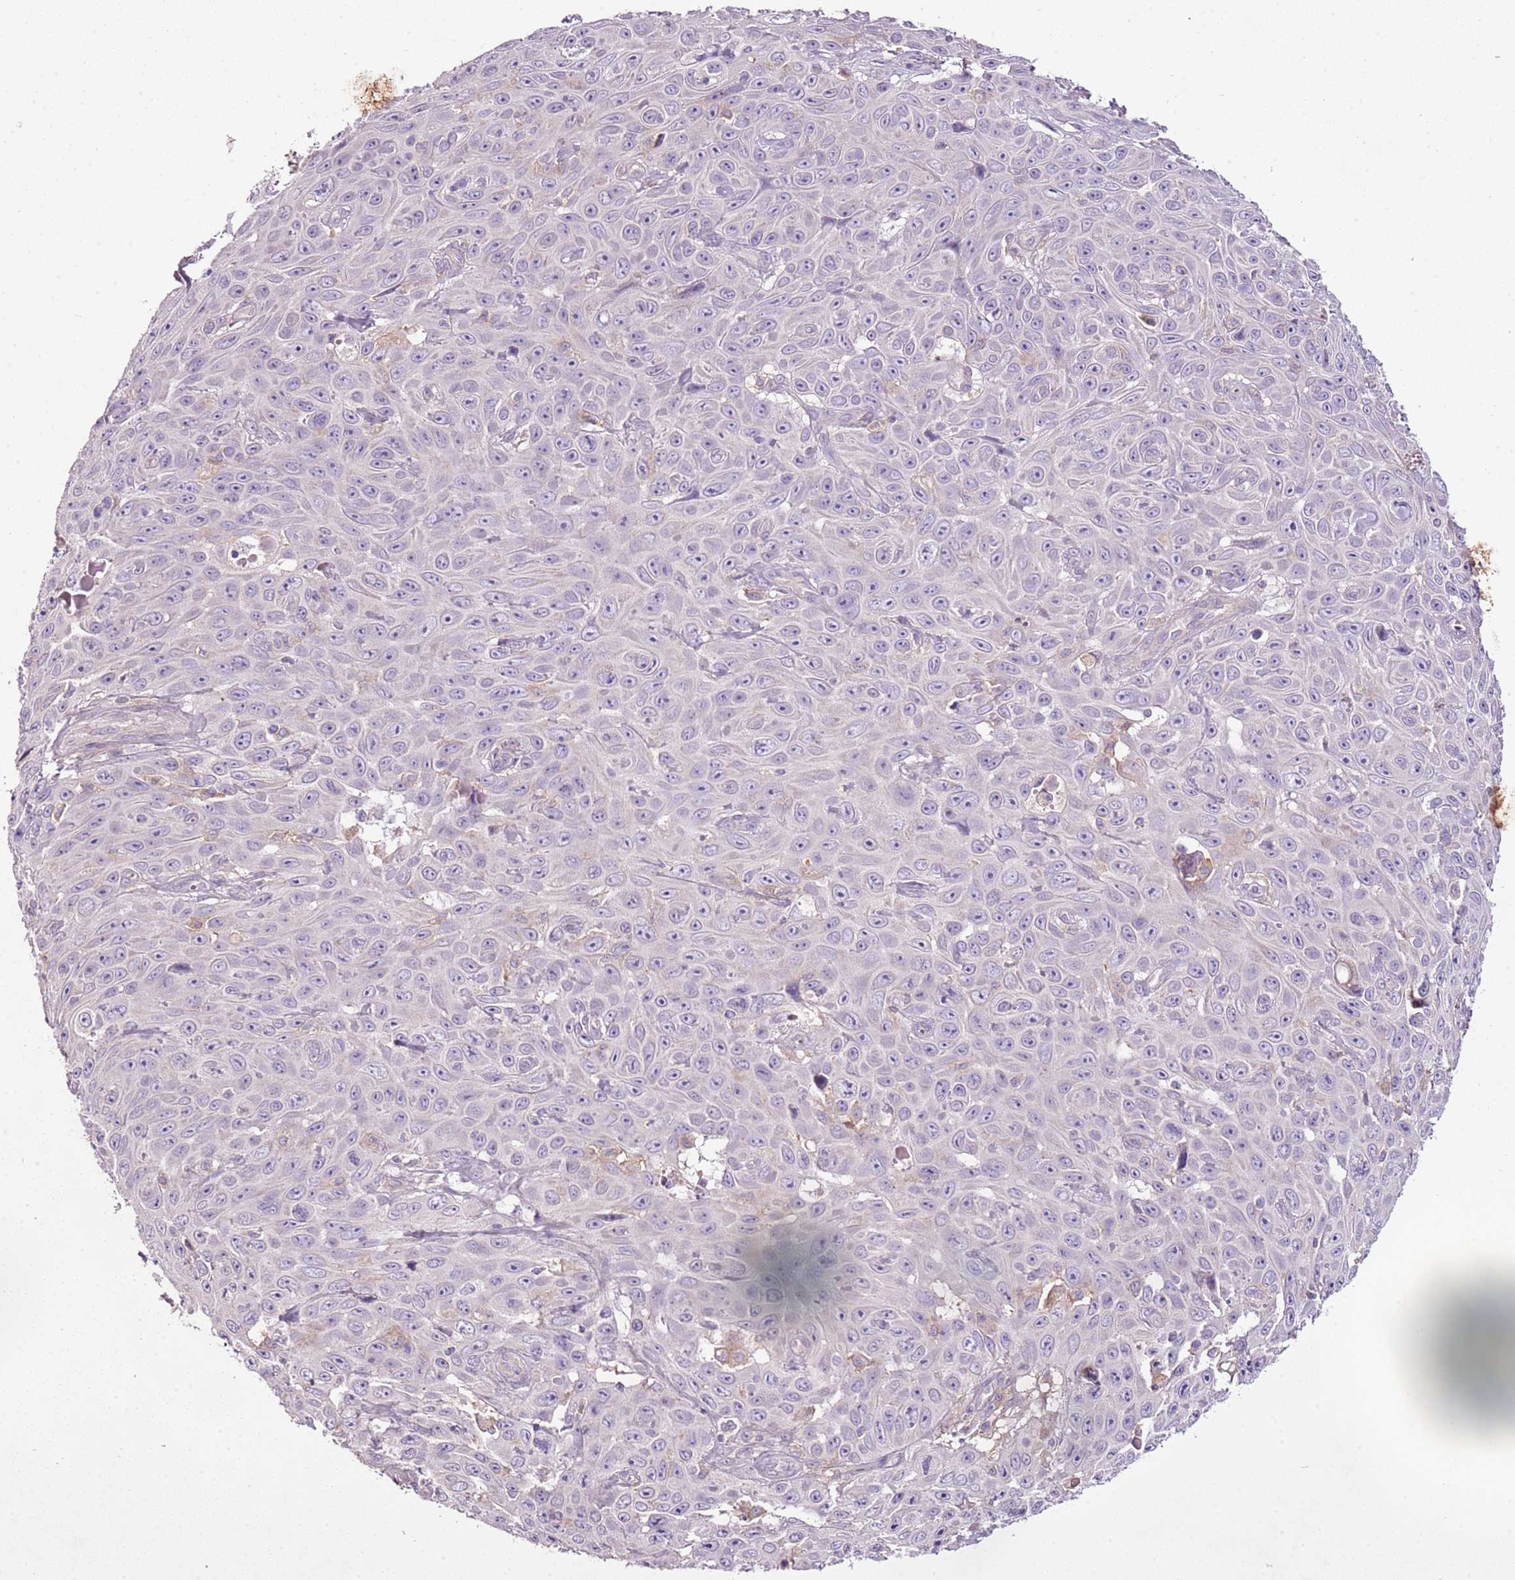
{"staining": {"intensity": "negative", "quantity": "none", "location": "none"}, "tissue": "skin cancer", "cell_type": "Tumor cells", "image_type": "cancer", "snomed": [{"axis": "morphology", "description": "Squamous cell carcinoma, NOS"}, {"axis": "topography", "description": "Skin"}], "caption": "This is an IHC histopathology image of squamous cell carcinoma (skin). There is no positivity in tumor cells.", "gene": "CMKLR1", "patient": {"sex": "male", "age": 82}}